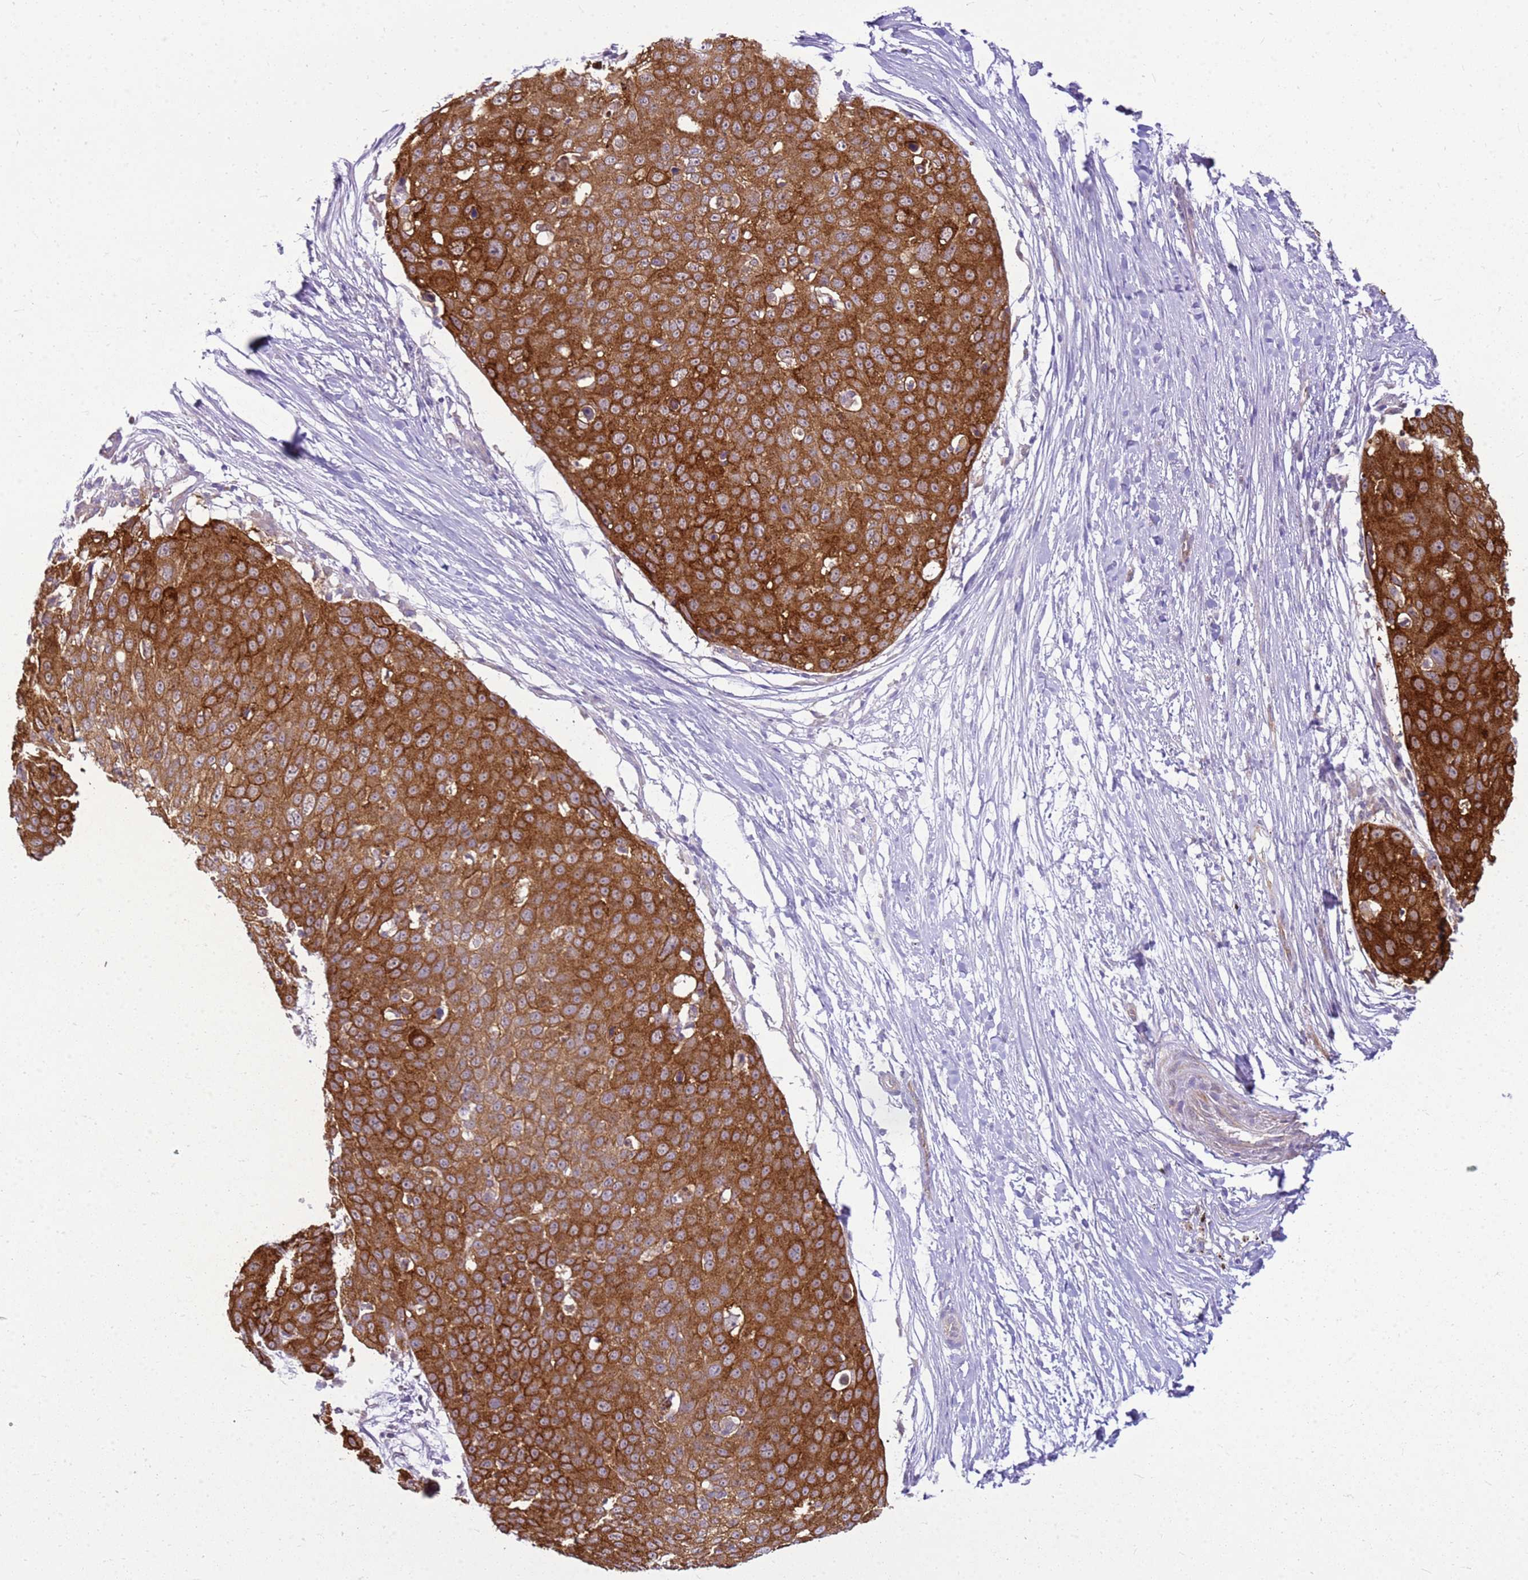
{"staining": {"intensity": "strong", "quantity": ">75%", "location": "cytoplasmic/membranous"}, "tissue": "skin cancer", "cell_type": "Tumor cells", "image_type": "cancer", "snomed": [{"axis": "morphology", "description": "Squamous cell carcinoma, NOS"}, {"axis": "topography", "description": "Skin"}], "caption": "A brown stain highlights strong cytoplasmic/membranous staining of a protein in skin cancer tumor cells. (Brightfield microscopy of DAB IHC at high magnification).", "gene": "HSPB1", "patient": {"sex": "male", "age": 71}}